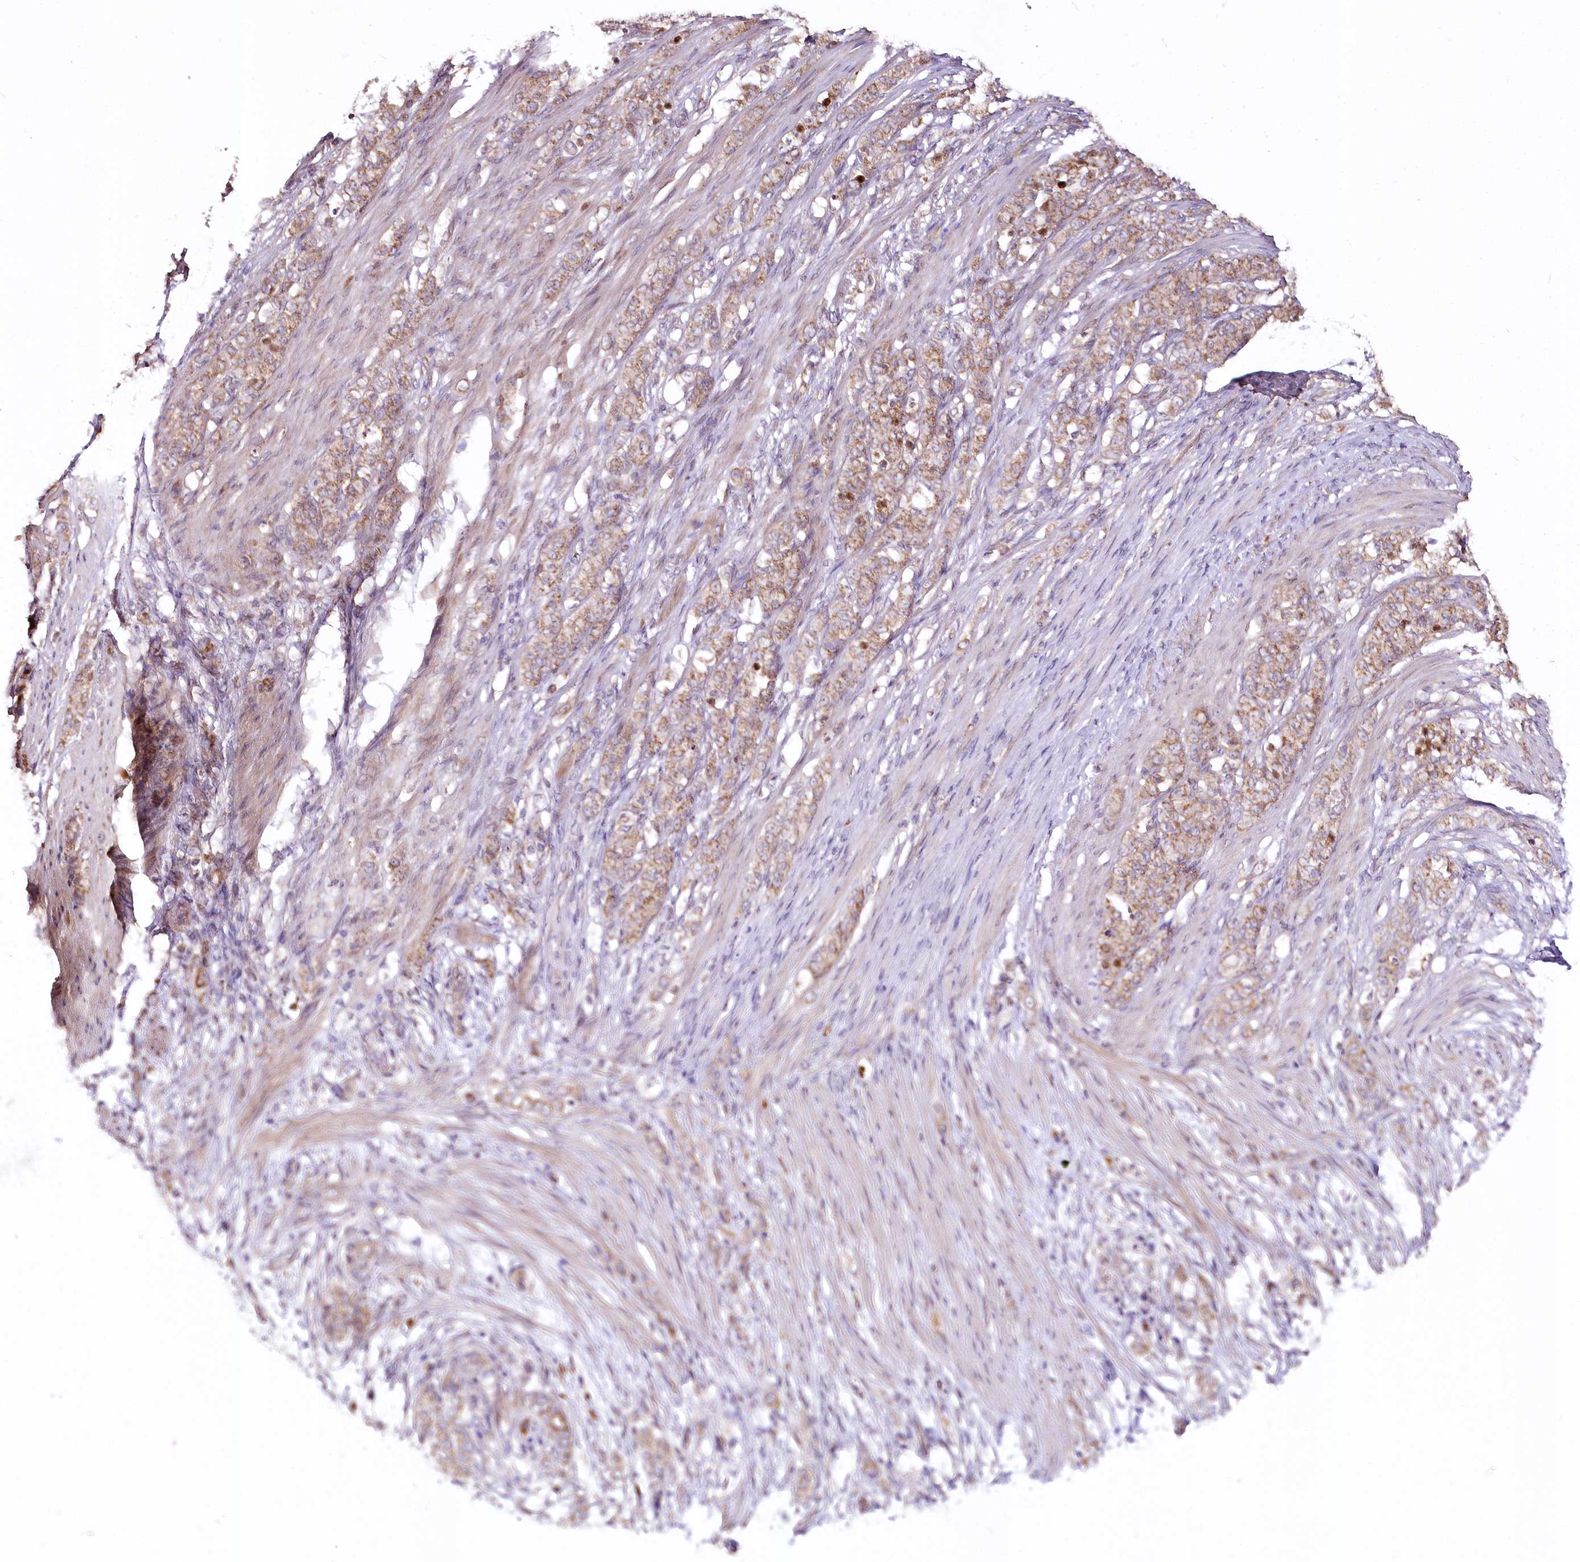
{"staining": {"intensity": "moderate", "quantity": ">75%", "location": "cytoplasmic/membranous"}, "tissue": "stomach cancer", "cell_type": "Tumor cells", "image_type": "cancer", "snomed": [{"axis": "morphology", "description": "Adenocarcinoma, NOS"}, {"axis": "topography", "description": "Stomach"}], "caption": "Stomach cancer (adenocarcinoma) stained with immunohistochemistry (IHC) reveals moderate cytoplasmic/membranous expression in approximately >75% of tumor cells. (DAB (3,3'-diaminobenzidine) IHC, brown staining for protein, blue staining for nuclei).", "gene": "ZNF226", "patient": {"sex": "female", "age": 79}}